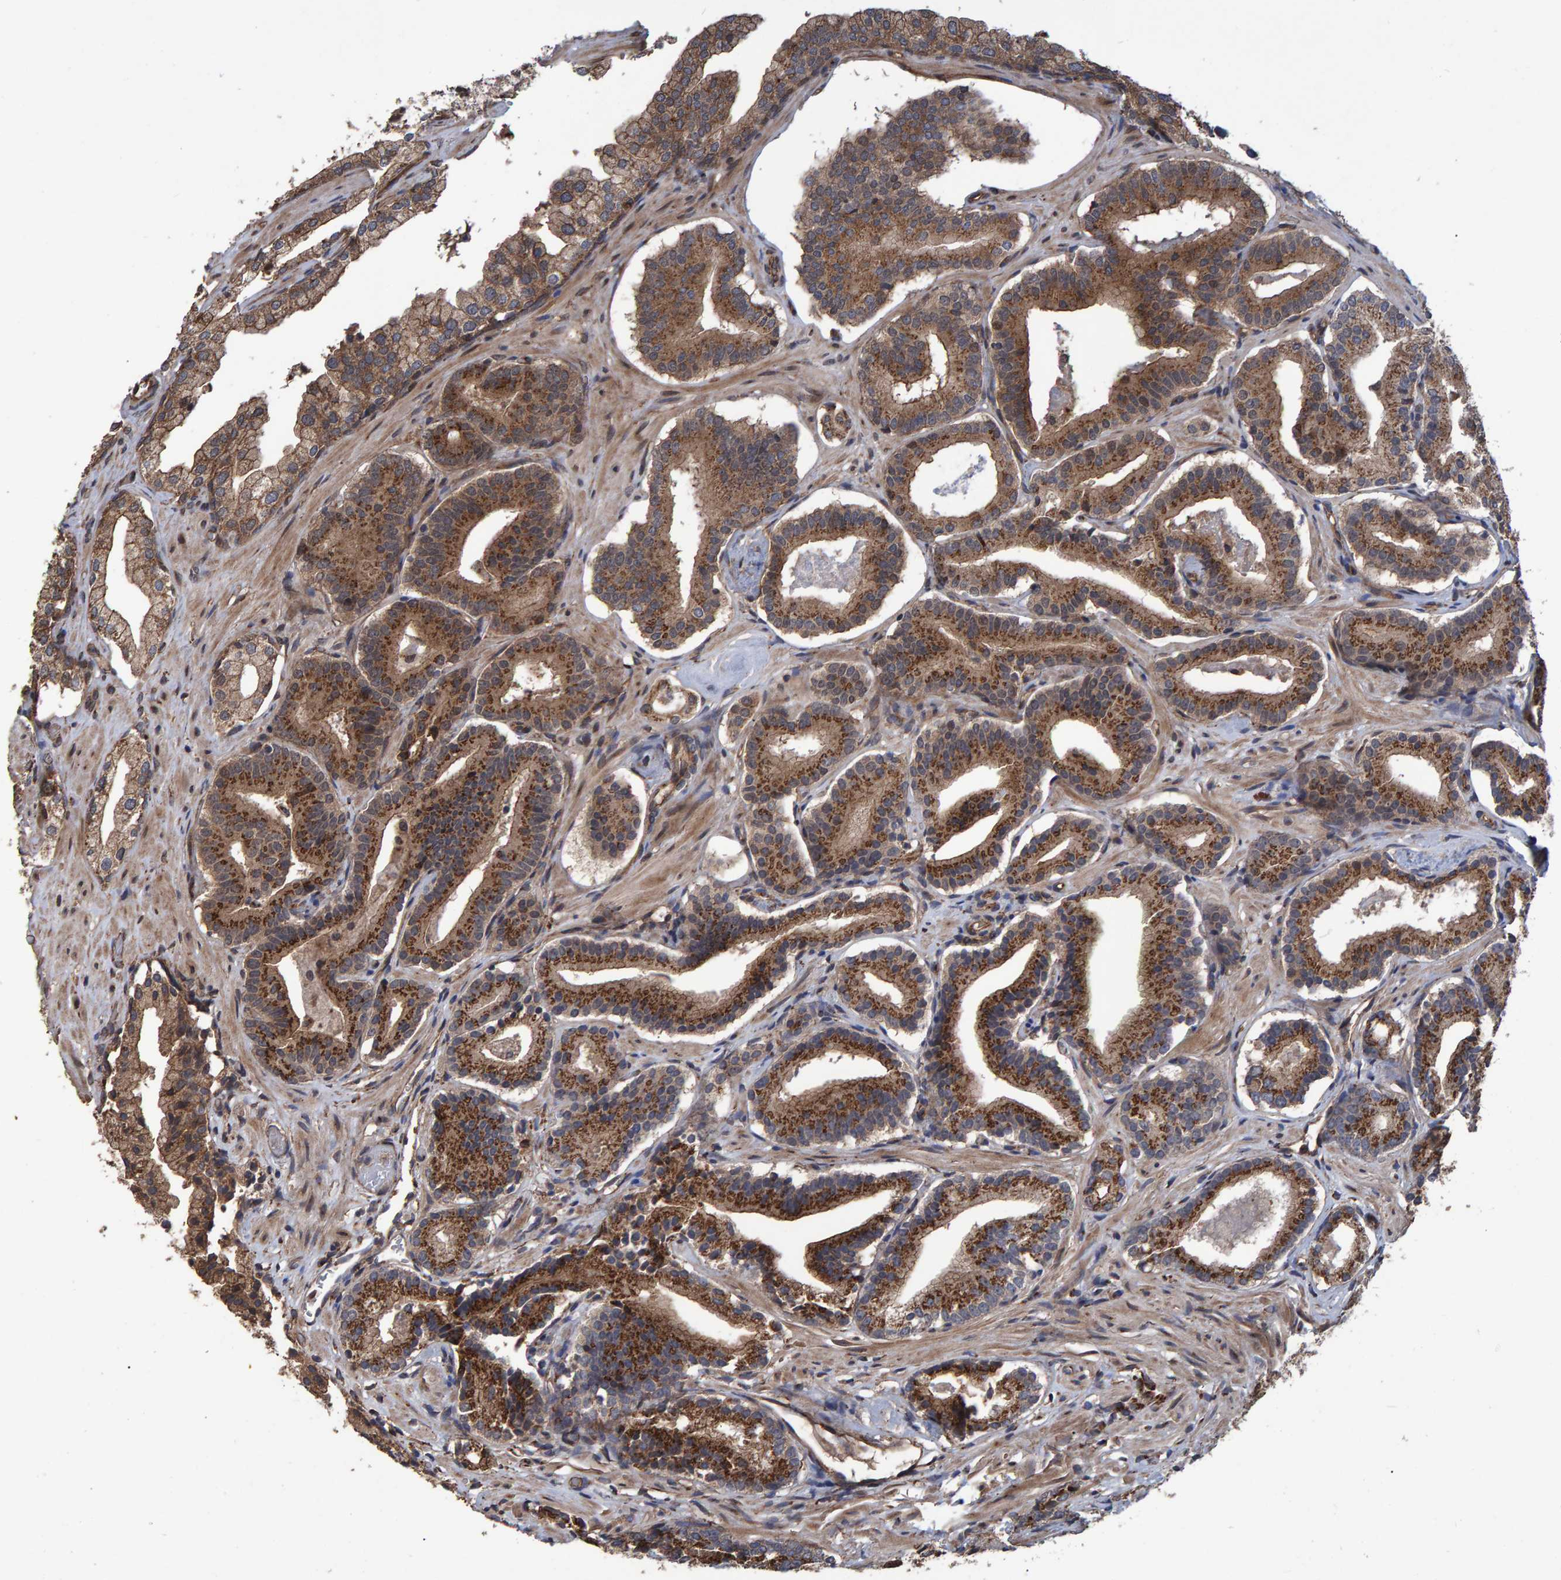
{"staining": {"intensity": "strong", "quantity": ">75%", "location": "cytoplasmic/membranous"}, "tissue": "prostate cancer", "cell_type": "Tumor cells", "image_type": "cancer", "snomed": [{"axis": "morphology", "description": "Adenocarcinoma, Low grade"}, {"axis": "topography", "description": "Prostate"}], "caption": "Tumor cells exhibit high levels of strong cytoplasmic/membranous positivity in approximately >75% of cells in prostate cancer.", "gene": "TRIM68", "patient": {"sex": "male", "age": 51}}